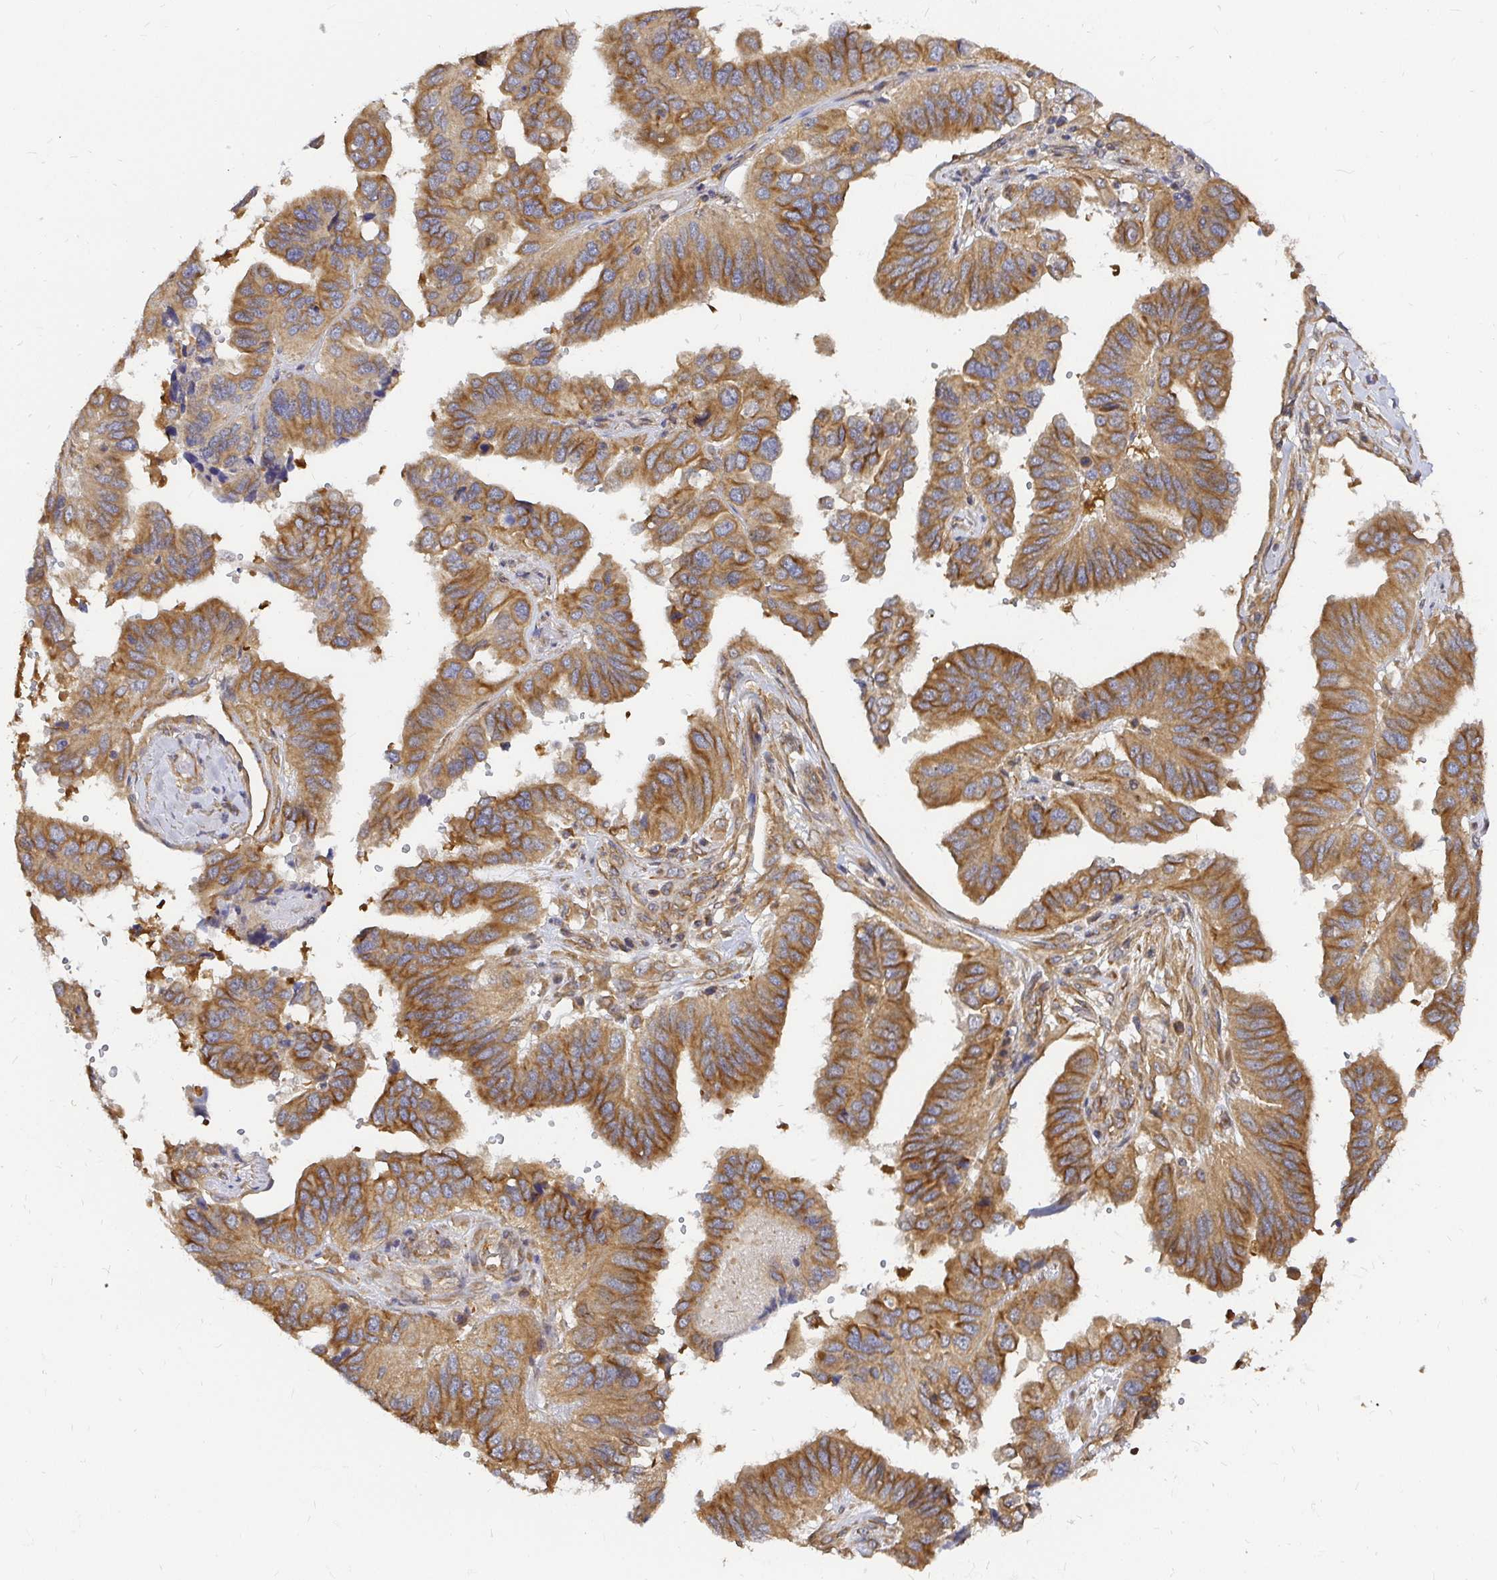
{"staining": {"intensity": "moderate", "quantity": ">75%", "location": "cytoplasmic/membranous"}, "tissue": "ovarian cancer", "cell_type": "Tumor cells", "image_type": "cancer", "snomed": [{"axis": "morphology", "description": "Cystadenocarcinoma, serous, NOS"}, {"axis": "topography", "description": "Ovary"}], "caption": "Immunohistochemical staining of ovarian cancer (serous cystadenocarcinoma) exhibits medium levels of moderate cytoplasmic/membranous positivity in approximately >75% of tumor cells.", "gene": "KIF5B", "patient": {"sex": "female", "age": 79}}